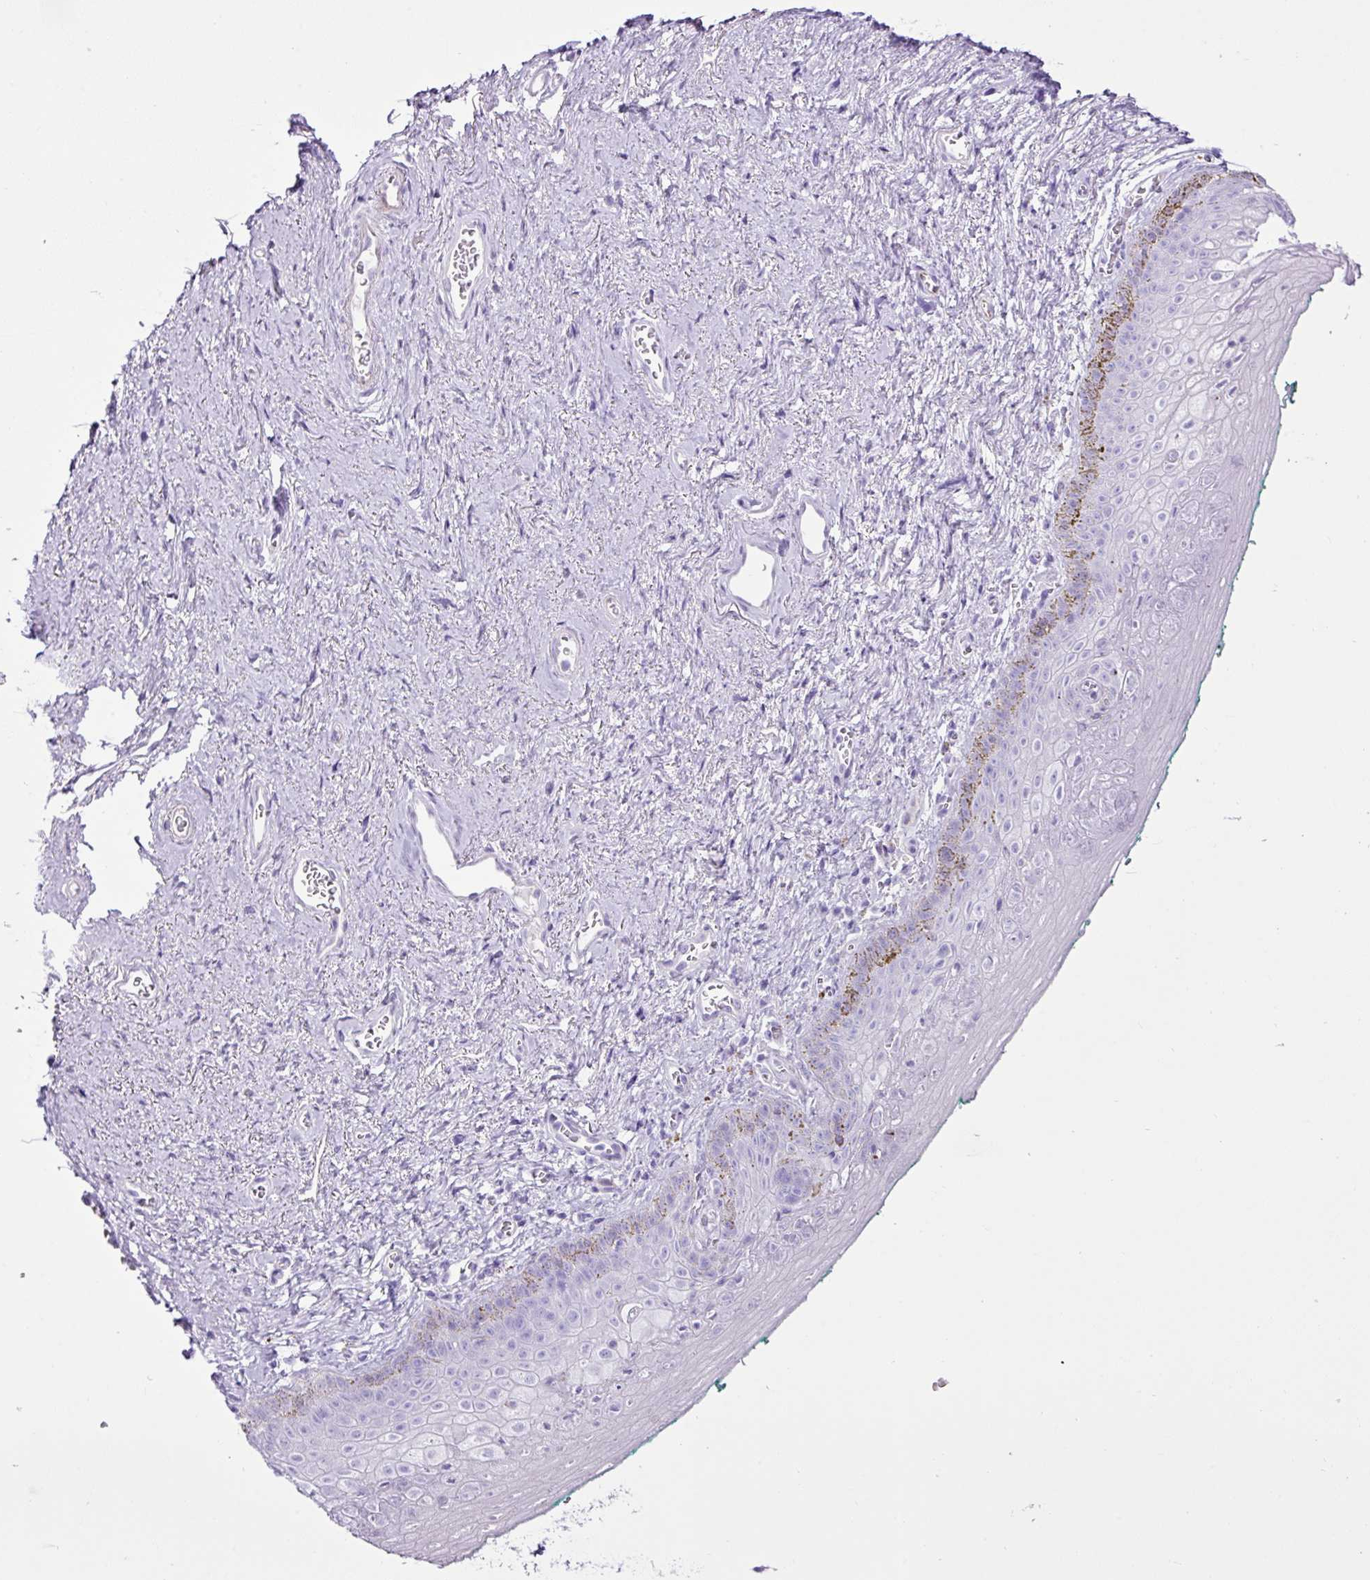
{"staining": {"intensity": "negative", "quantity": "none", "location": "none"}, "tissue": "vagina", "cell_type": "Squamous epithelial cells", "image_type": "normal", "snomed": [{"axis": "morphology", "description": "Normal tissue, NOS"}, {"axis": "topography", "description": "Vulva"}, {"axis": "topography", "description": "Vagina"}, {"axis": "topography", "description": "Peripheral nerve tissue"}], "caption": "The immunohistochemistry (IHC) photomicrograph has no significant positivity in squamous epithelial cells of vagina. The staining is performed using DAB brown chromogen with nuclei counter-stained in using hematoxylin.", "gene": "LILRB4", "patient": {"sex": "female", "age": 66}}